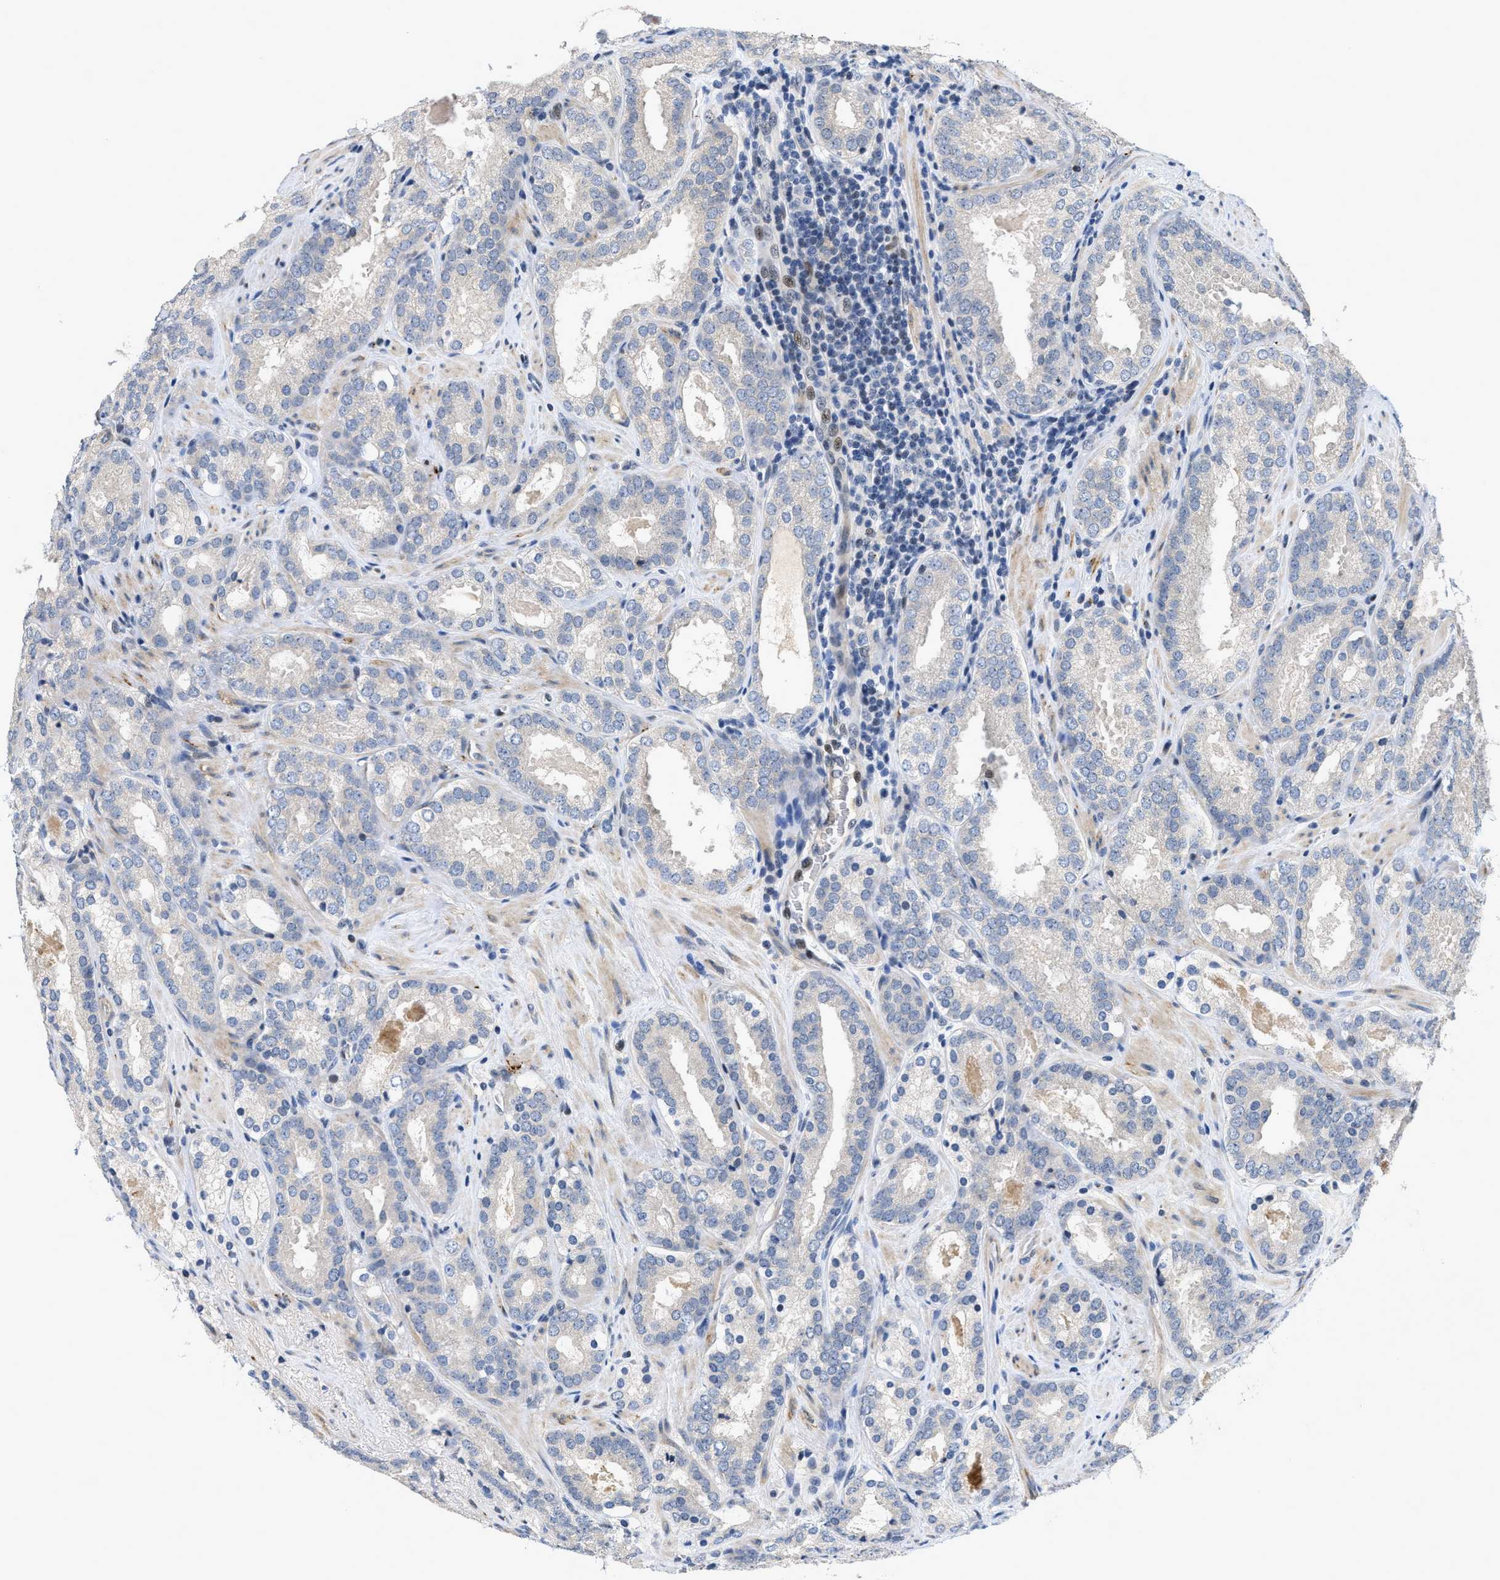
{"staining": {"intensity": "negative", "quantity": "none", "location": "none"}, "tissue": "prostate cancer", "cell_type": "Tumor cells", "image_type": "cancer", "snomed": [{"axis": "morphology", "description": "Adenocarcinoma, Low grade"}, {"axis": "topography", "description": "Prostate"}], "caption": "A histopathology image of low-grade adenocarcinoma (prostate) stained for a protein exhibits no brown staining in tumor cells.", "gene": "VIP", "patient": {"sex": "male", "age": 69}}